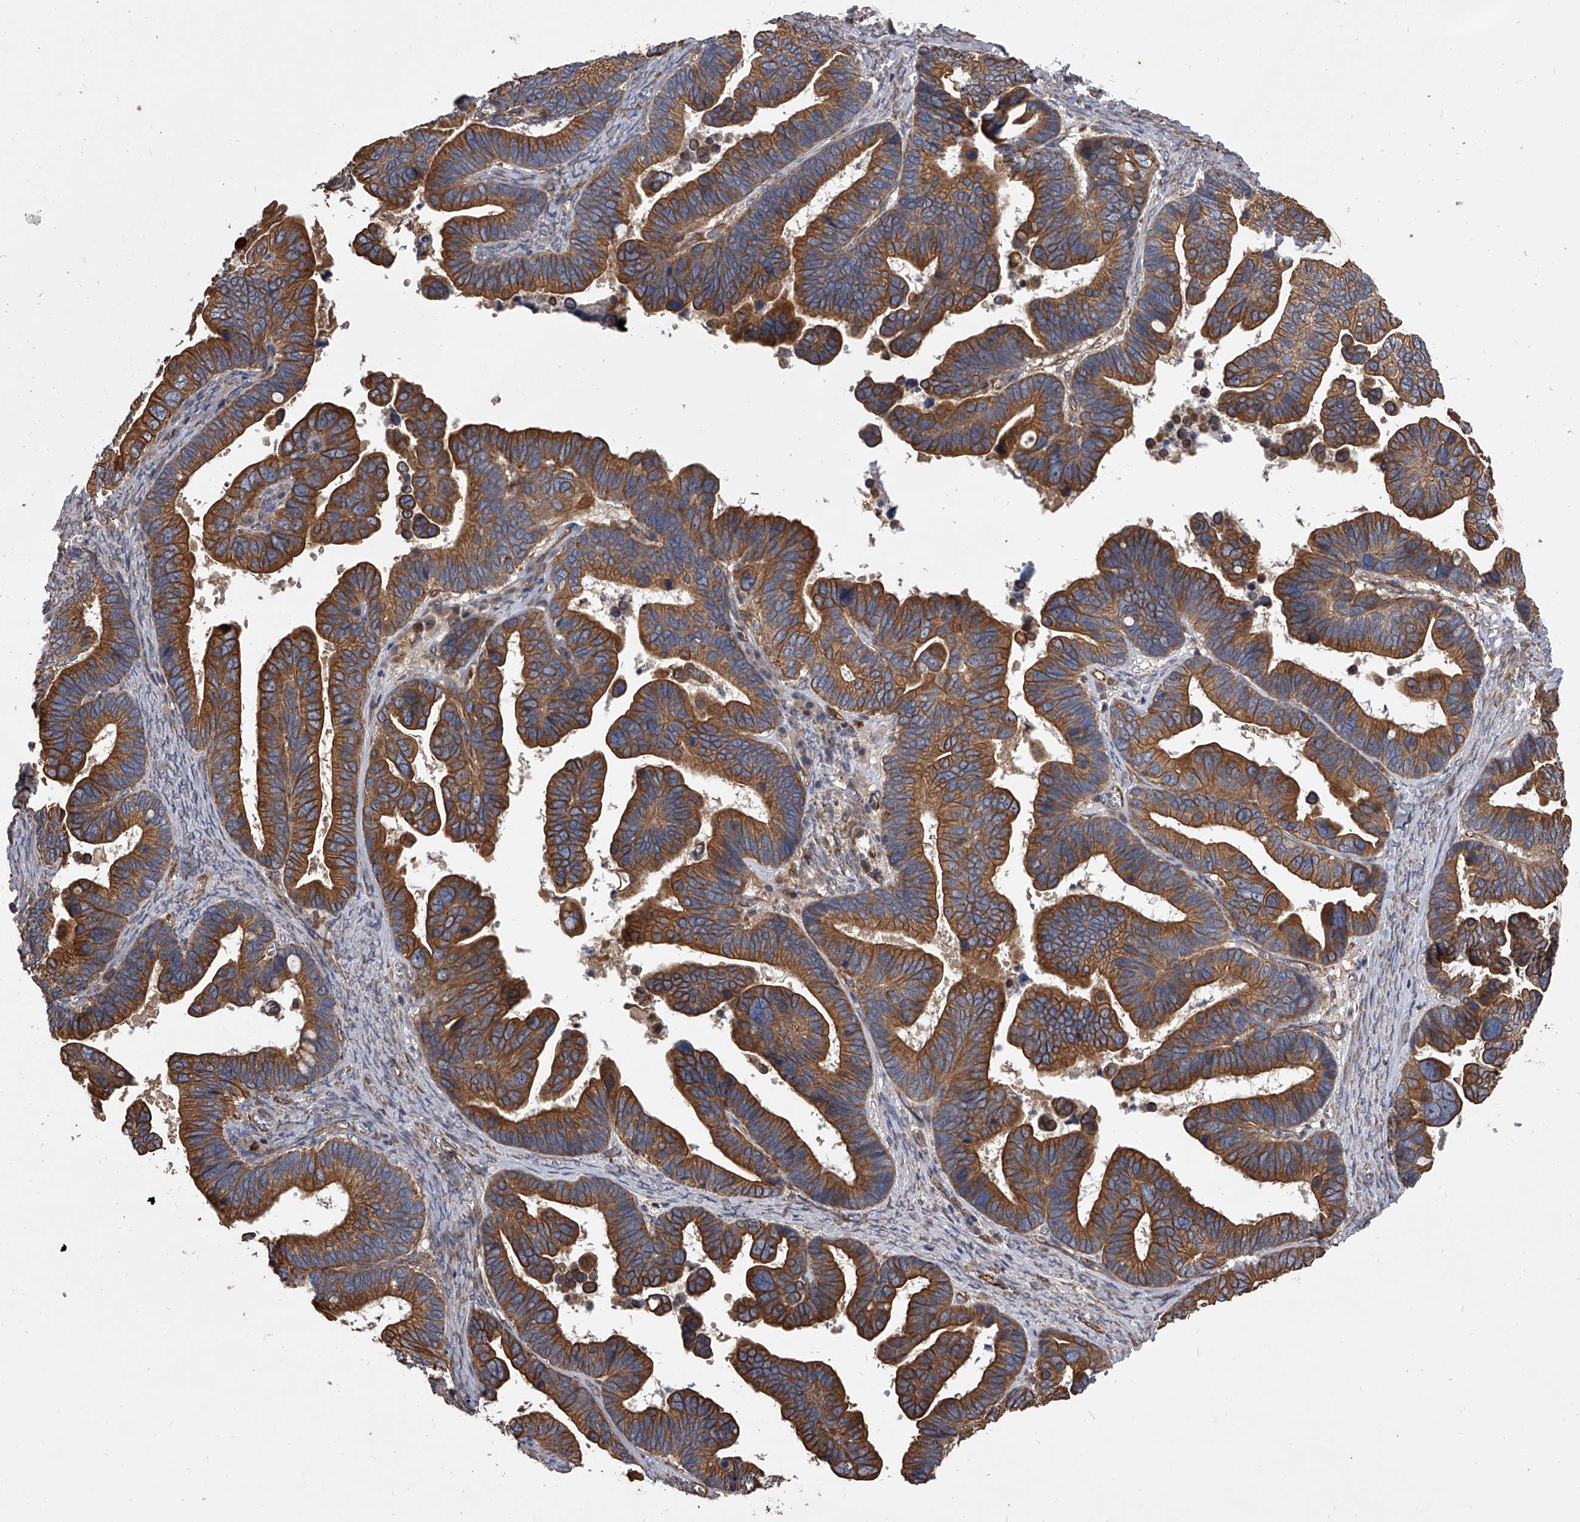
{"staining": {"intensity": "moderate", "quantity": ">75%", "location": "cytoplasmic/membranous"}, "tissue": "ovarian cancer", "cell_type": "Tumor cells", "image_type": "cancer", "snomed": [{"axis": "morphology", "description": "Cystadenocarcinoma, serous, NOS"}, {"axis": "topography", "description": "Ovary"}], "caption": "A high-resolution histopathology image shows immunohistochemistry (IHC) staining of serous cystadenocarcinoma (ovarian), which displays moderate cytoplasmic/membranous positivity in approximately >75% of tumor cells.", "gene": "EXOC4", "patient": {"sex": "female", "age": 56}}